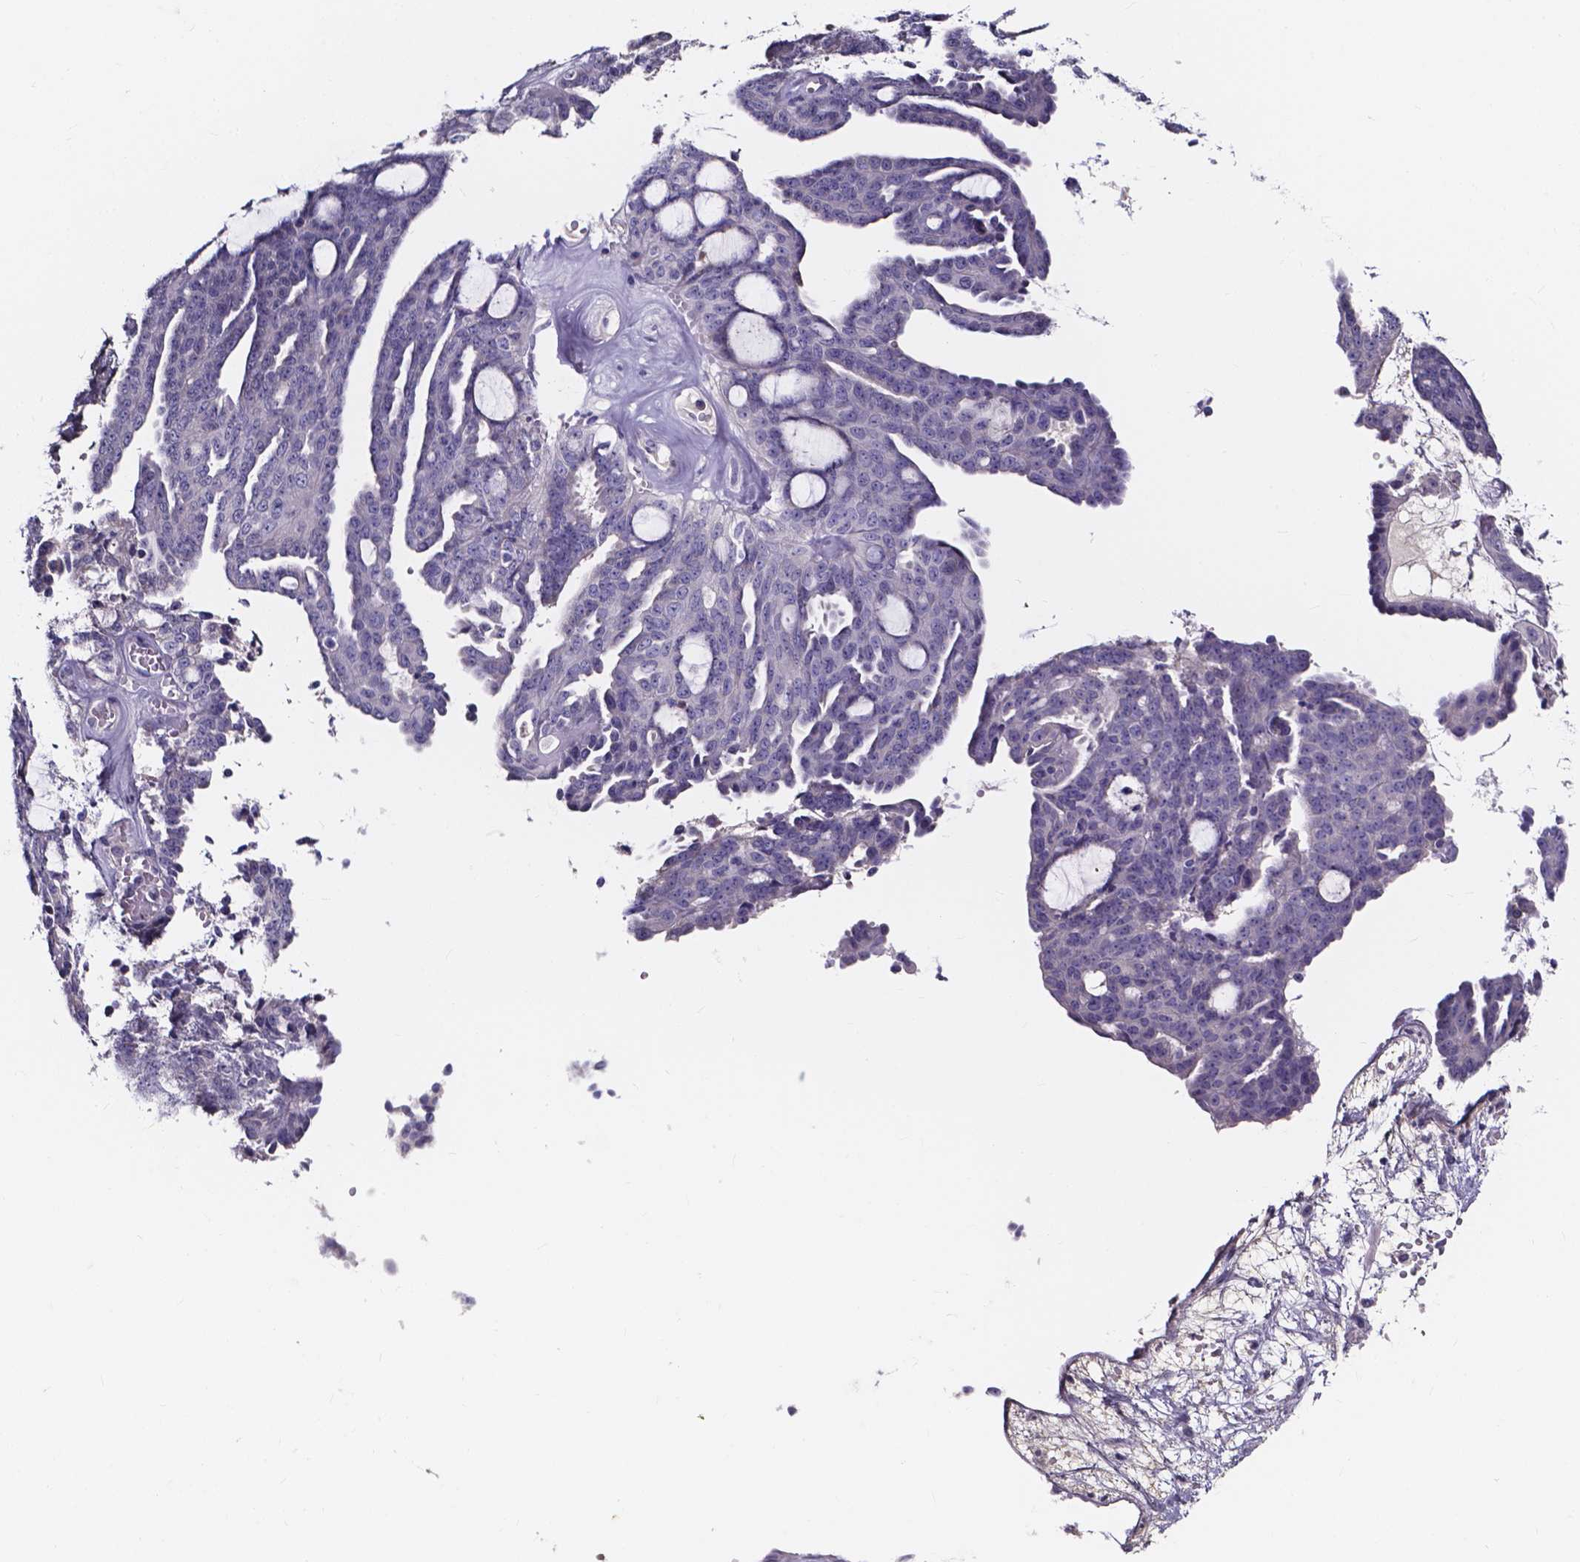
{"staining": {"intensity": "negative", "quantity": "none", "location": "none"}, "tissue": "ovarian cancer", "cell_type": "Tumor cells", "image_type": "cancer", "snomed": [{"axis": "morphology", "description": "Cystadenocarcinoma, serous, NOS"}, {"axis": "topography", "description": "Ovary"}], "caption": "This is an immunohistochemistry micrograph of serous cystadenocarcinoma (ovarian). There is no expression in tumor cells.", "gene": "SPOCD1", "patient": {"sex": "female", "age": 71}}